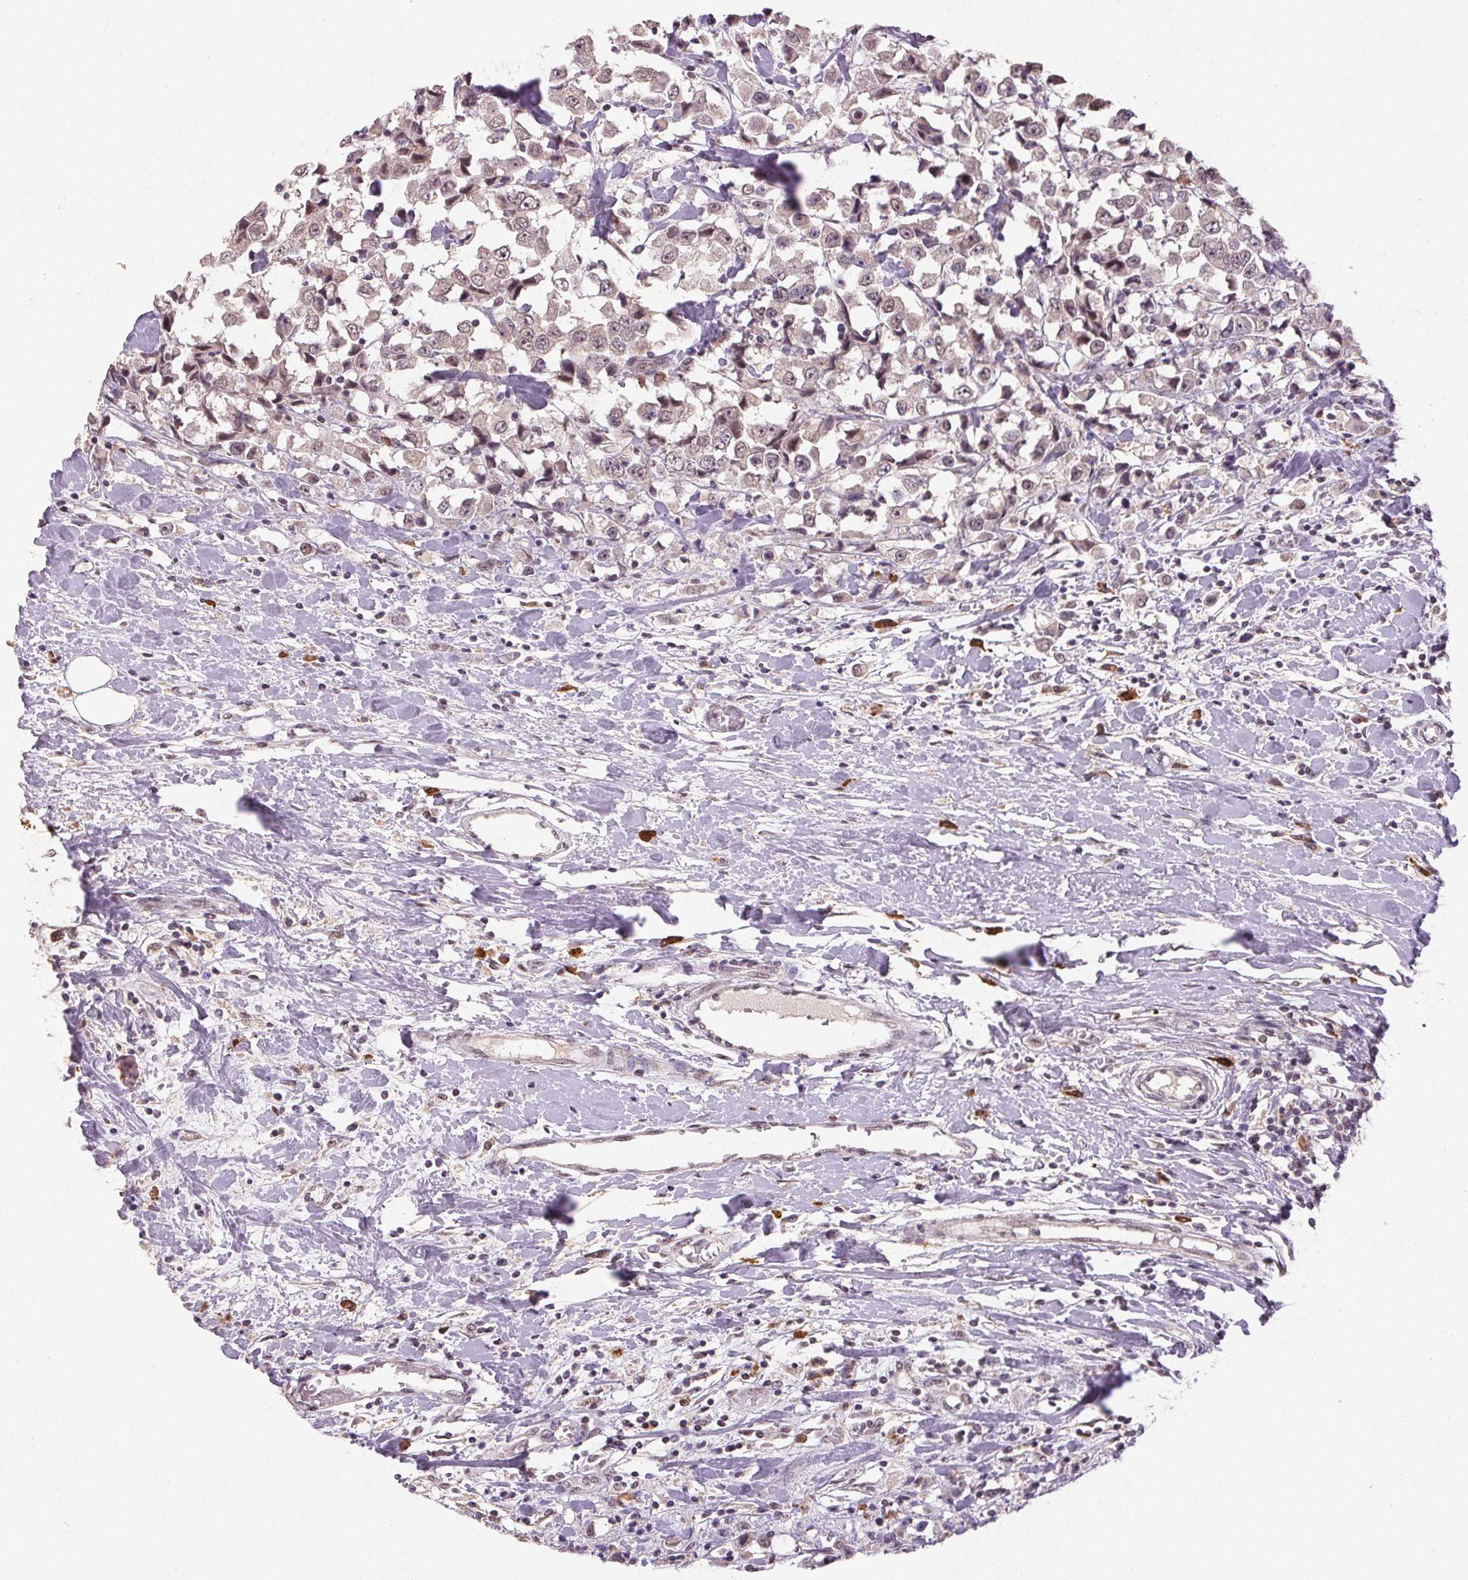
{"staining": {"intensity": "weak", "quantity": "25%-75%", "location": "nuclear"}, "tissue": "breast cancer", "cell_type": "Tumor cells", "image_type": "cancer", "snomed": [{"axis": "morphology", "description": "Duct carcinoma"}, {"axis": "topography", "description": "Breast"}], "caption": "Human breast invasive ductal carcinoma stained with a brown dye shows weak nuclear positive expression in about 25%-75% of tumor cells.", "gene": "ZBTB4", "patient": {"sex": "female", "age": 61}}